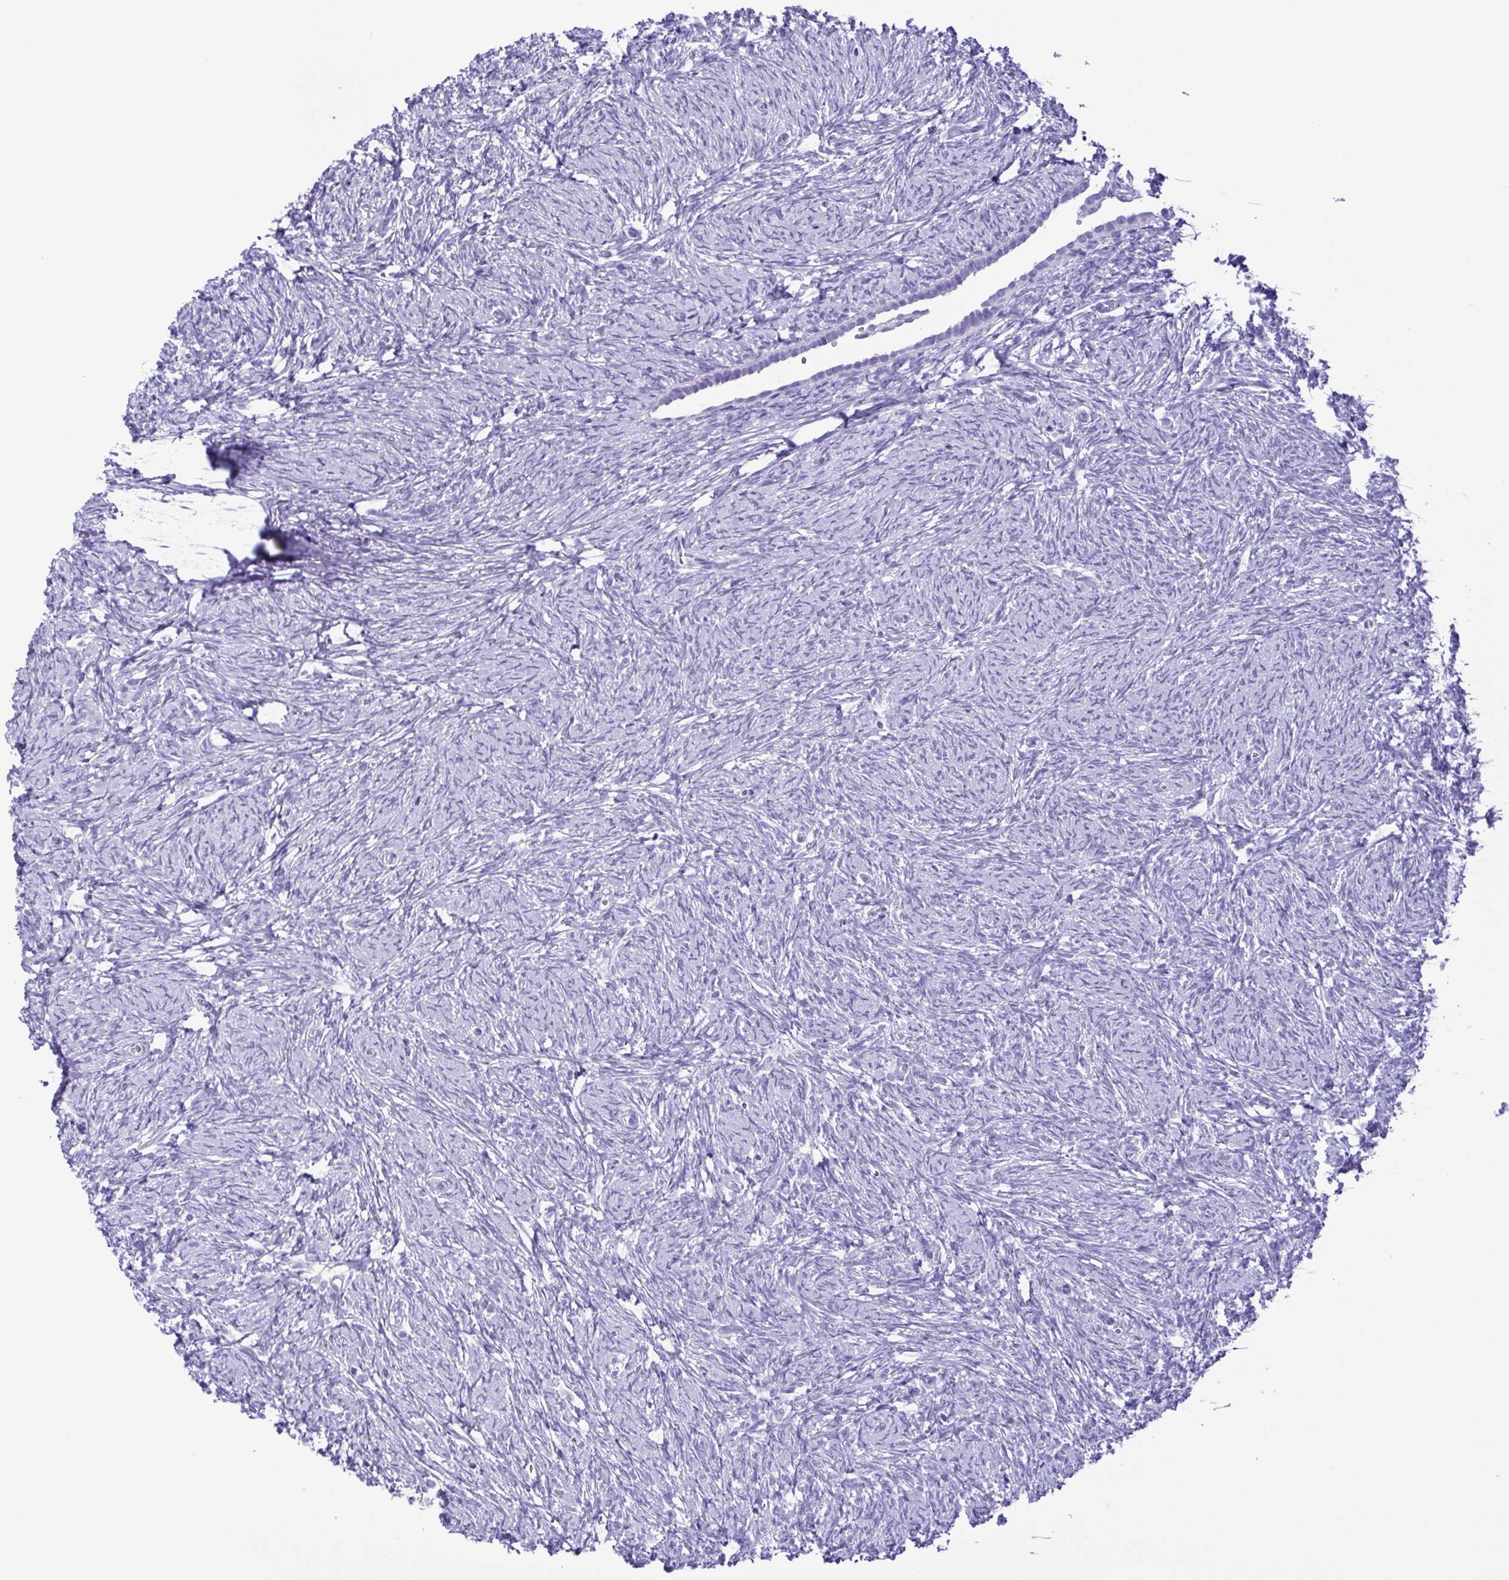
{"staining": {"intensity": "negative", "quantity": "none", "location": "none"}, "tissue": "ovary", "cell_type": "Ovarian stroma cells", "image_type": "normal", "snomed": [{"axis": "morphology", "description": "Normal tissue, NOS"}, {"axis": "topography", "description": "Ovary"}], "caption": "Photomicrograph shows no protein expression in ovarian stroma cells of normal ovary. (Stains: DAB IHC with hematoxylin counter stain, Microscopy: brightfield microscopy at high magnification).", "gene": "OVGP1", "patient": {"sex": "female", "age": 41}}